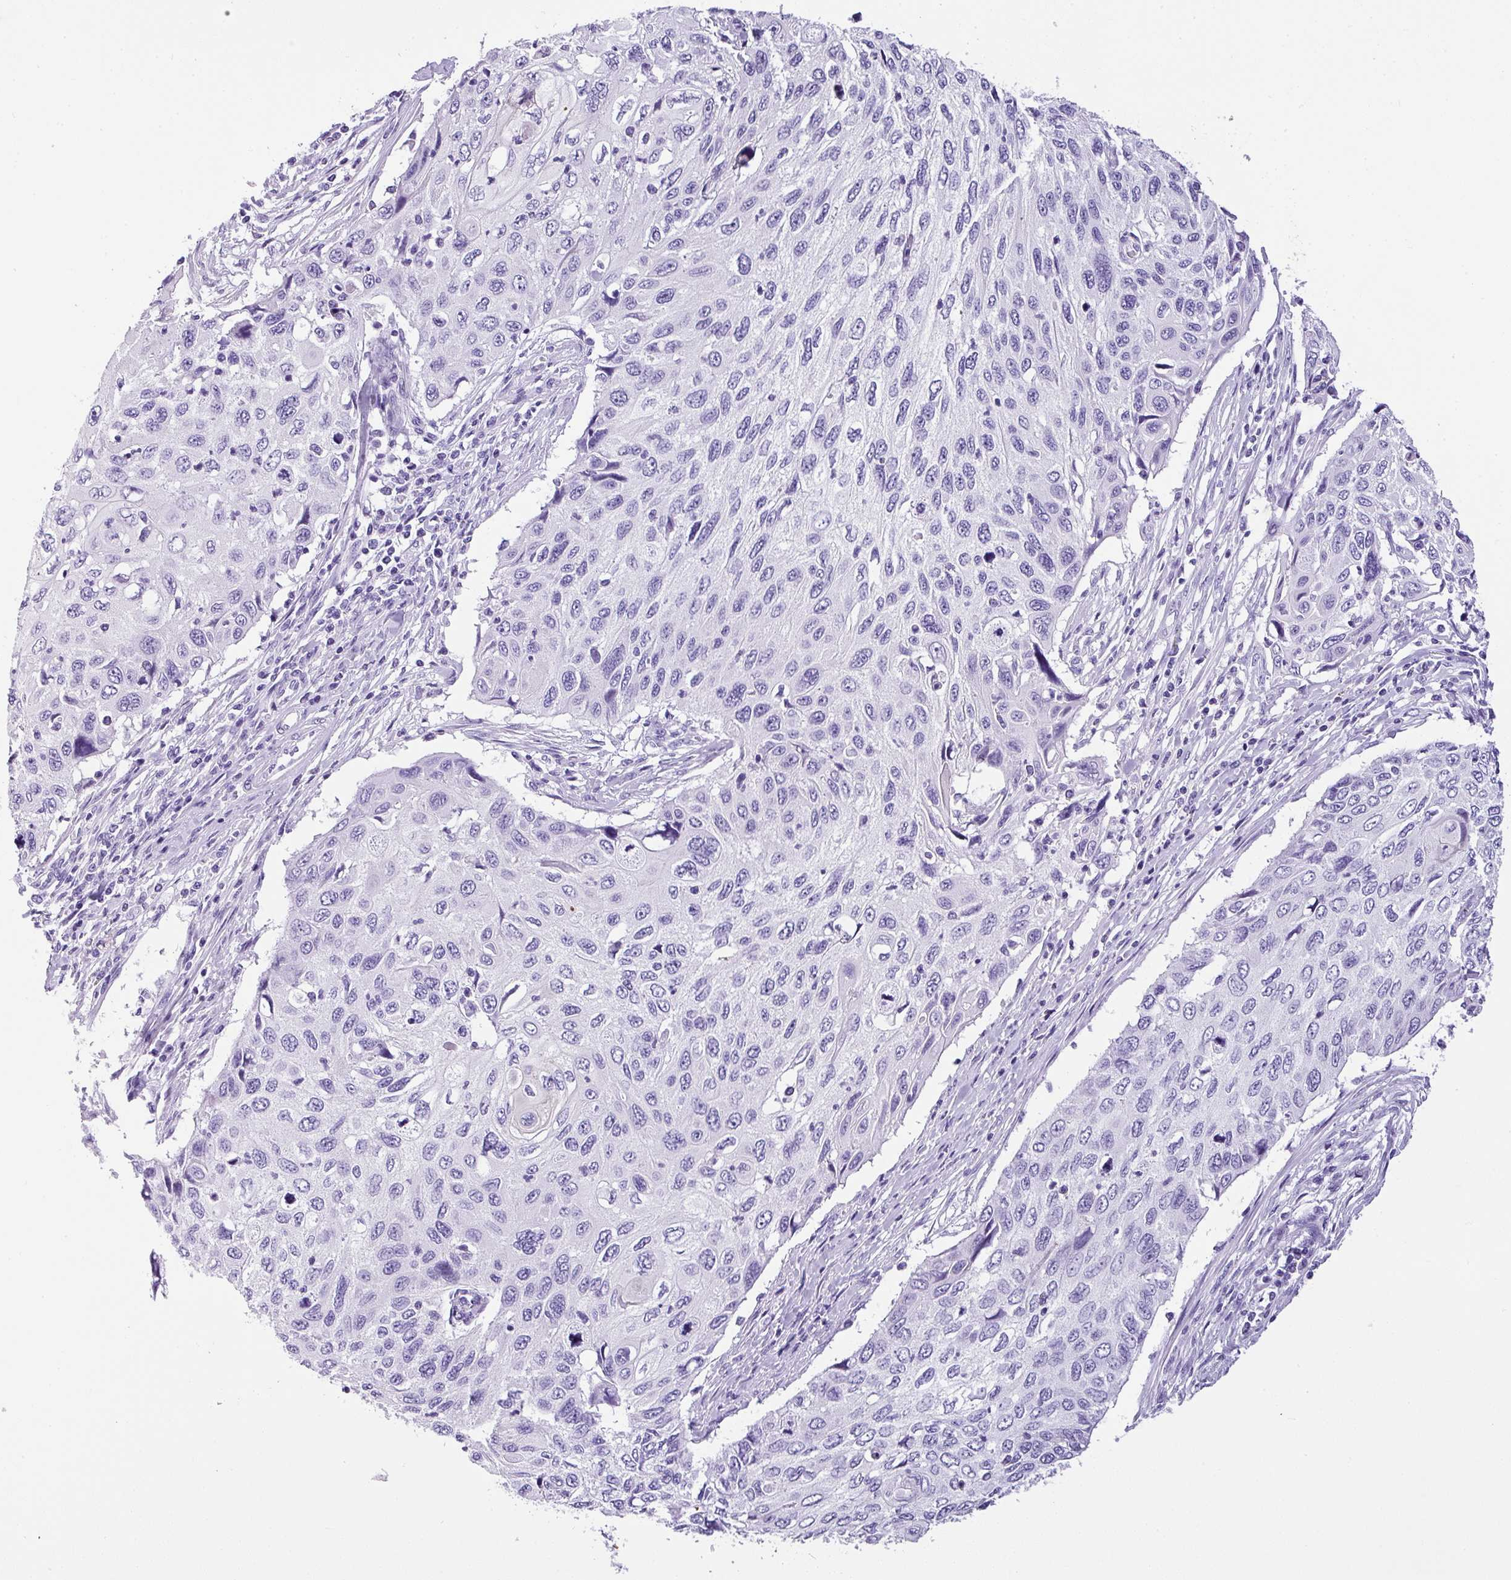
{"staining": {"intensity": "negative", "quantity": "none", "location": "none"}, "tissue": "cervical cancer", "cell_type": "Tumor cells", "image_type": "cancer", "snomed": [{"axis": "morphology", "description": "Squamous cell carcinoma, NOS"}, {"axis": "topography", "description": "Cervix"}], "caption": "This image is of cervical cancer stained with immunohistochemistry to label a protein in brown with the nuclei are counter-stained blue. There is no staining in tumor cells.", "gene": "MUC21", "patient": {"sex": "female", "age": 70}}